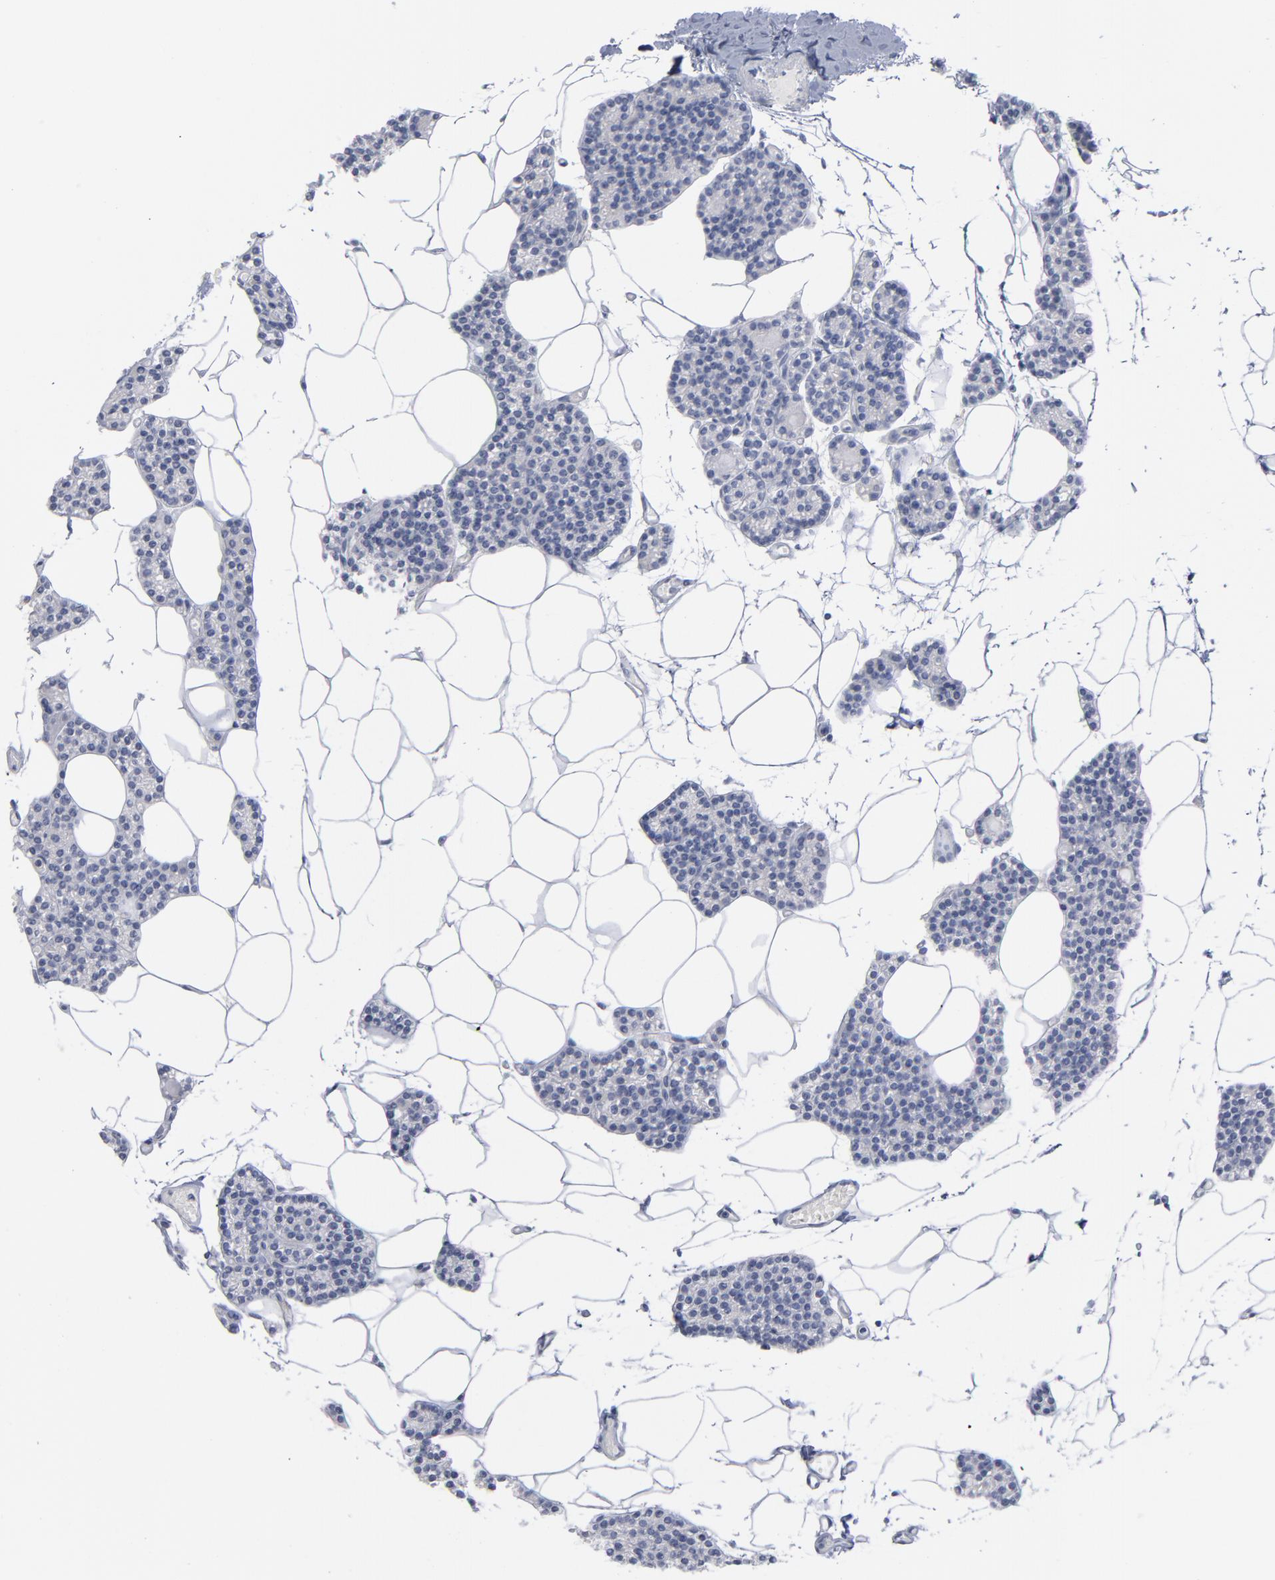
{"staining": {"intensity": "negative", "quantity": "none", "location": "none"}, "tissue": "parathyroid gland", "cell_type": "Glandular cells", "image_type": "normal", "snomed": [{"axis": "morphology", "description": "Normal tissue, NOS"}, {"axis": "topography", "description": "Parathyroid gland"}], "caption": "The IHC histopathology image has no significant staining in glandular cells of parathyroid gland.", "gene": "P2RY8", "patient": {"sex": "female", "age": 66}}